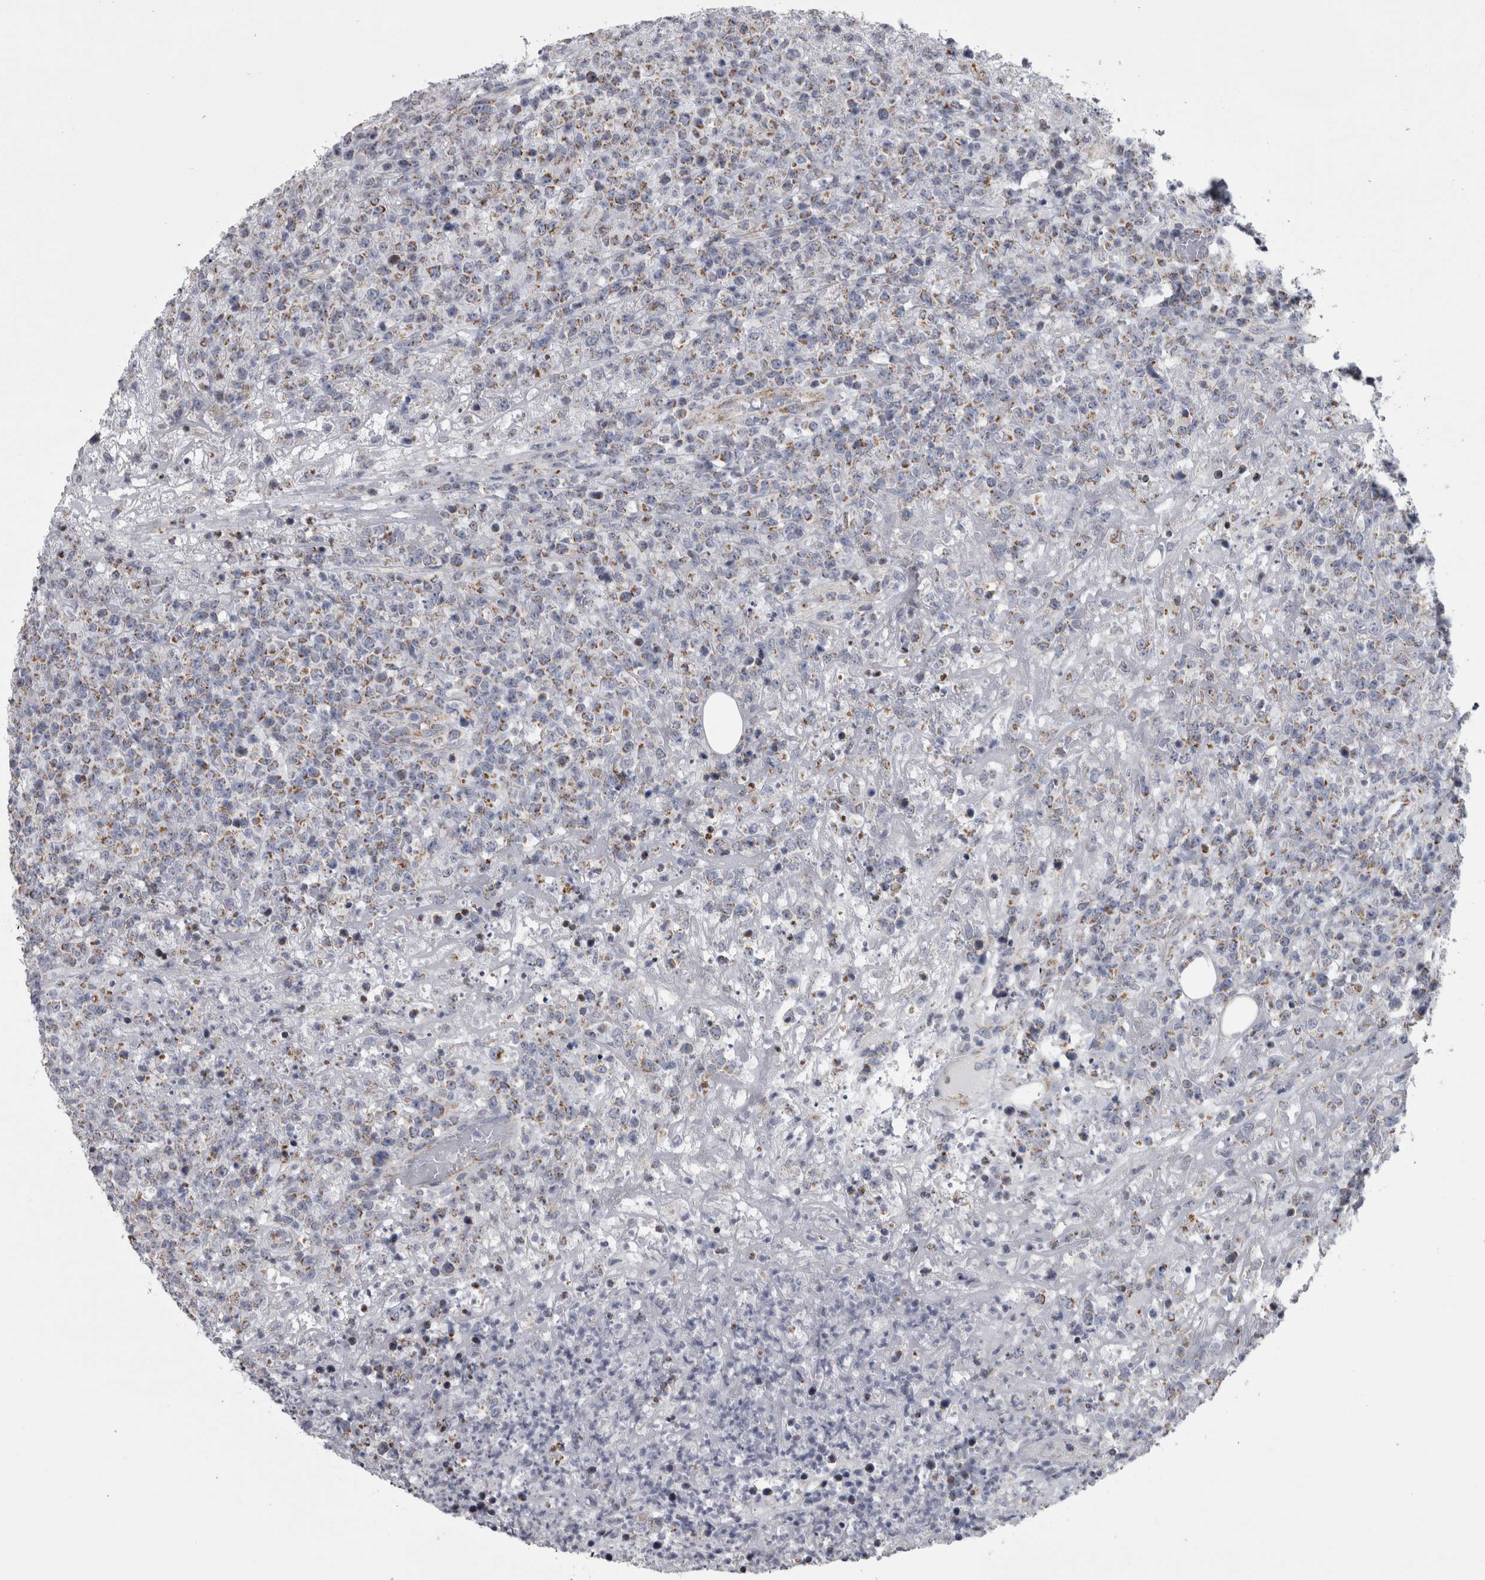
{"staining": {"intensity": "weak", "quantity": ">75%", "location": "cytoplasmic/membranous"}, "tissue": "lymphoma", "cell_type": "Tumor cells", "image_type": "cancer", "snomed": [{"axis": "morphology", "description": "Malignant lymphoma, non-Hodgkin's type, High grade"}, {"axis": "topography", "description": "Colon"}], "caption": "Approximately >75% of tumor cells in lymphoma exhibit weak cytoplasmic/membranous protein positivity as visualized by brown immunohistochemical staining.", "gene": "DBT", "patient": {"sex": "female", "age": 53}}